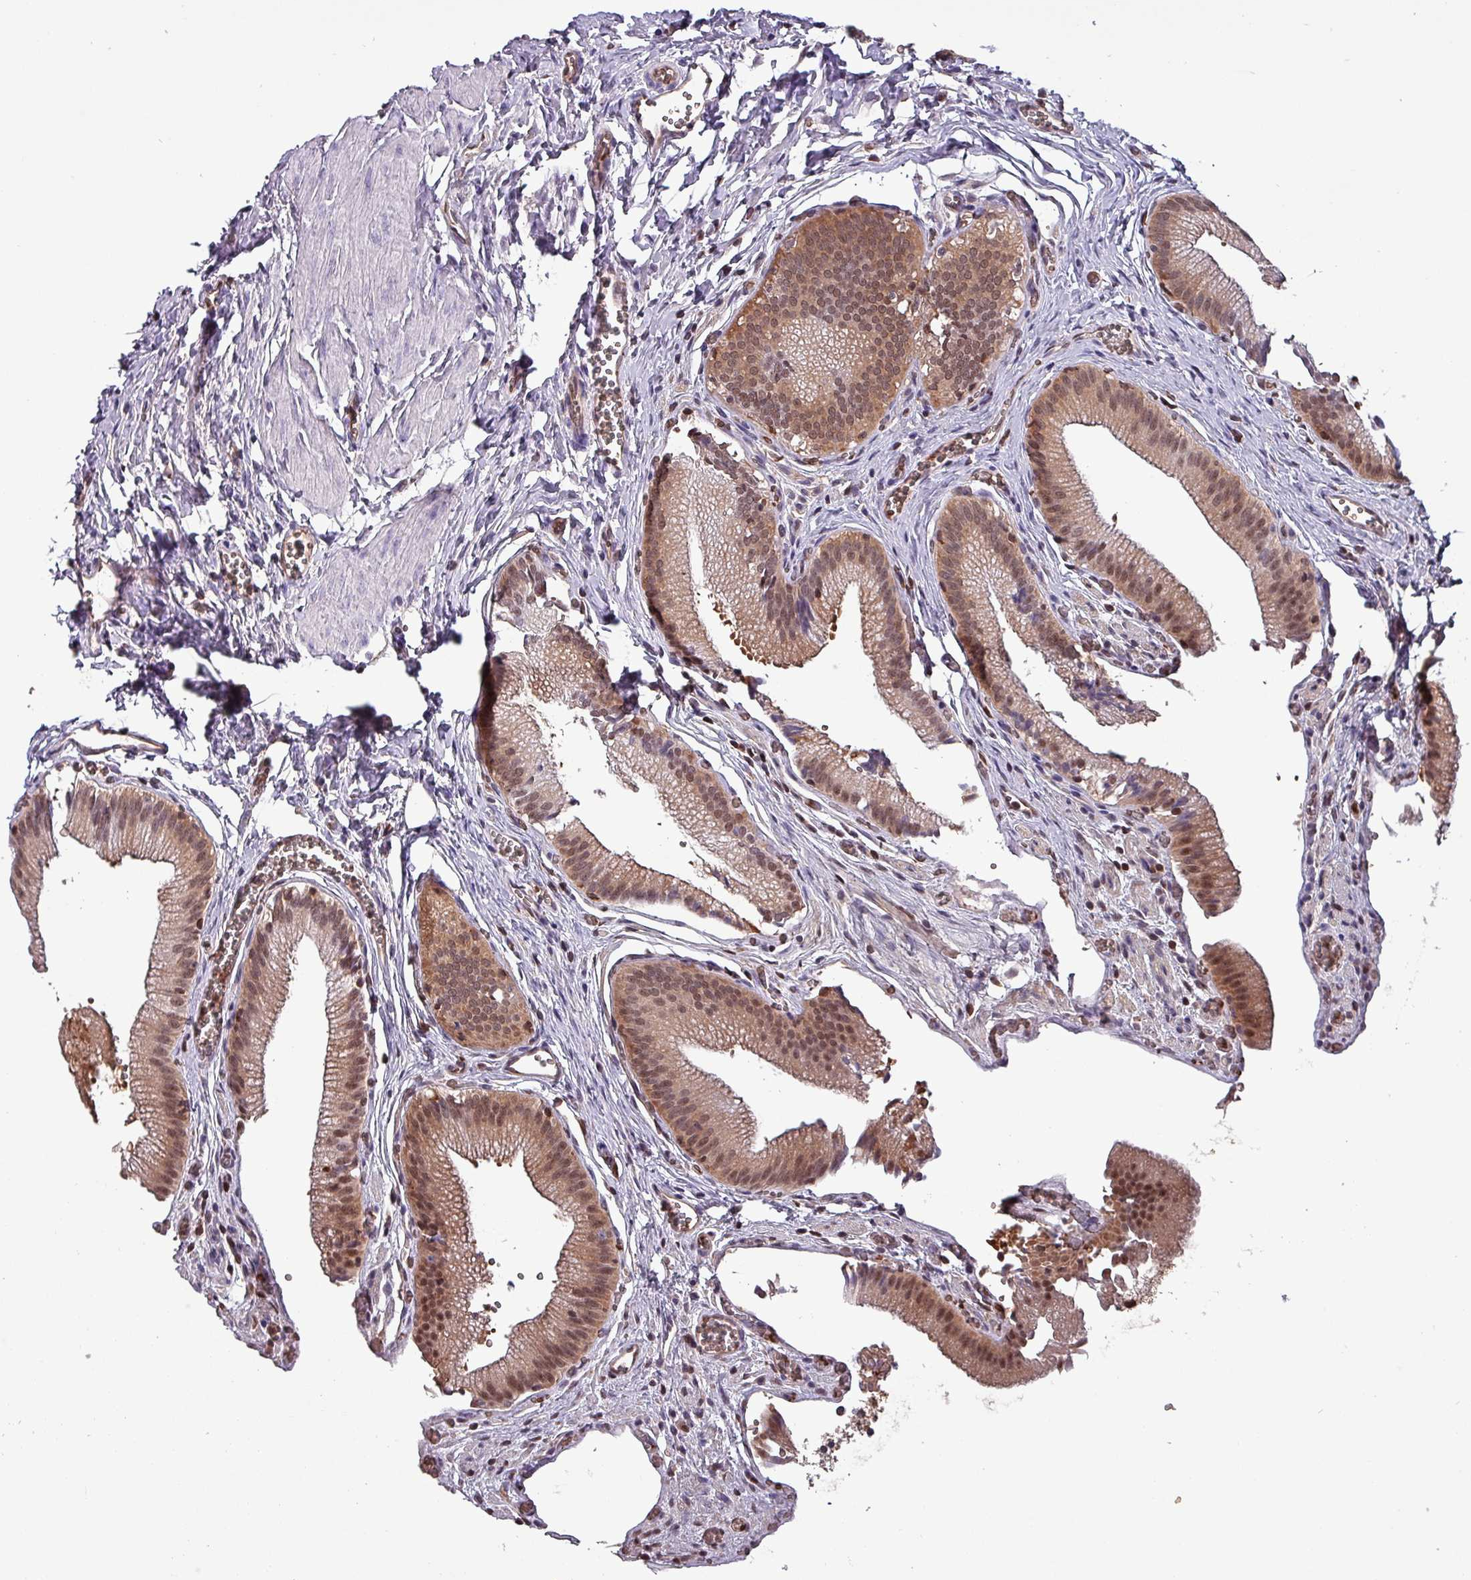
{"staining": {"intensity": "moderate", "quantity": ">75%", "location": "cytoplasmic/membranous,nuclear"}, "tissue": "gallbladder", "cell_type": "Glandular cells", "image_type": "normal", "snomed": [{"axis": "morphology", "description": "Normal tissue, NOS"}, {"axis": "topography", "description": "Gallbladder"}, {"axis": "topography", "description": "Peripheral nerve tissue"}], "caption": "DAB (3,3'-diaminobenzidine) immunohistochemical staining of normal gallbladder displays moderate cytoplasmic/membranous,nuclear protein positivity in about >75% of glandular cells. (Brightfield microscopy of DAB IHC at high magnification).", "gene": "PSMB8", "patient": {"sex": "male", "age": 17}}